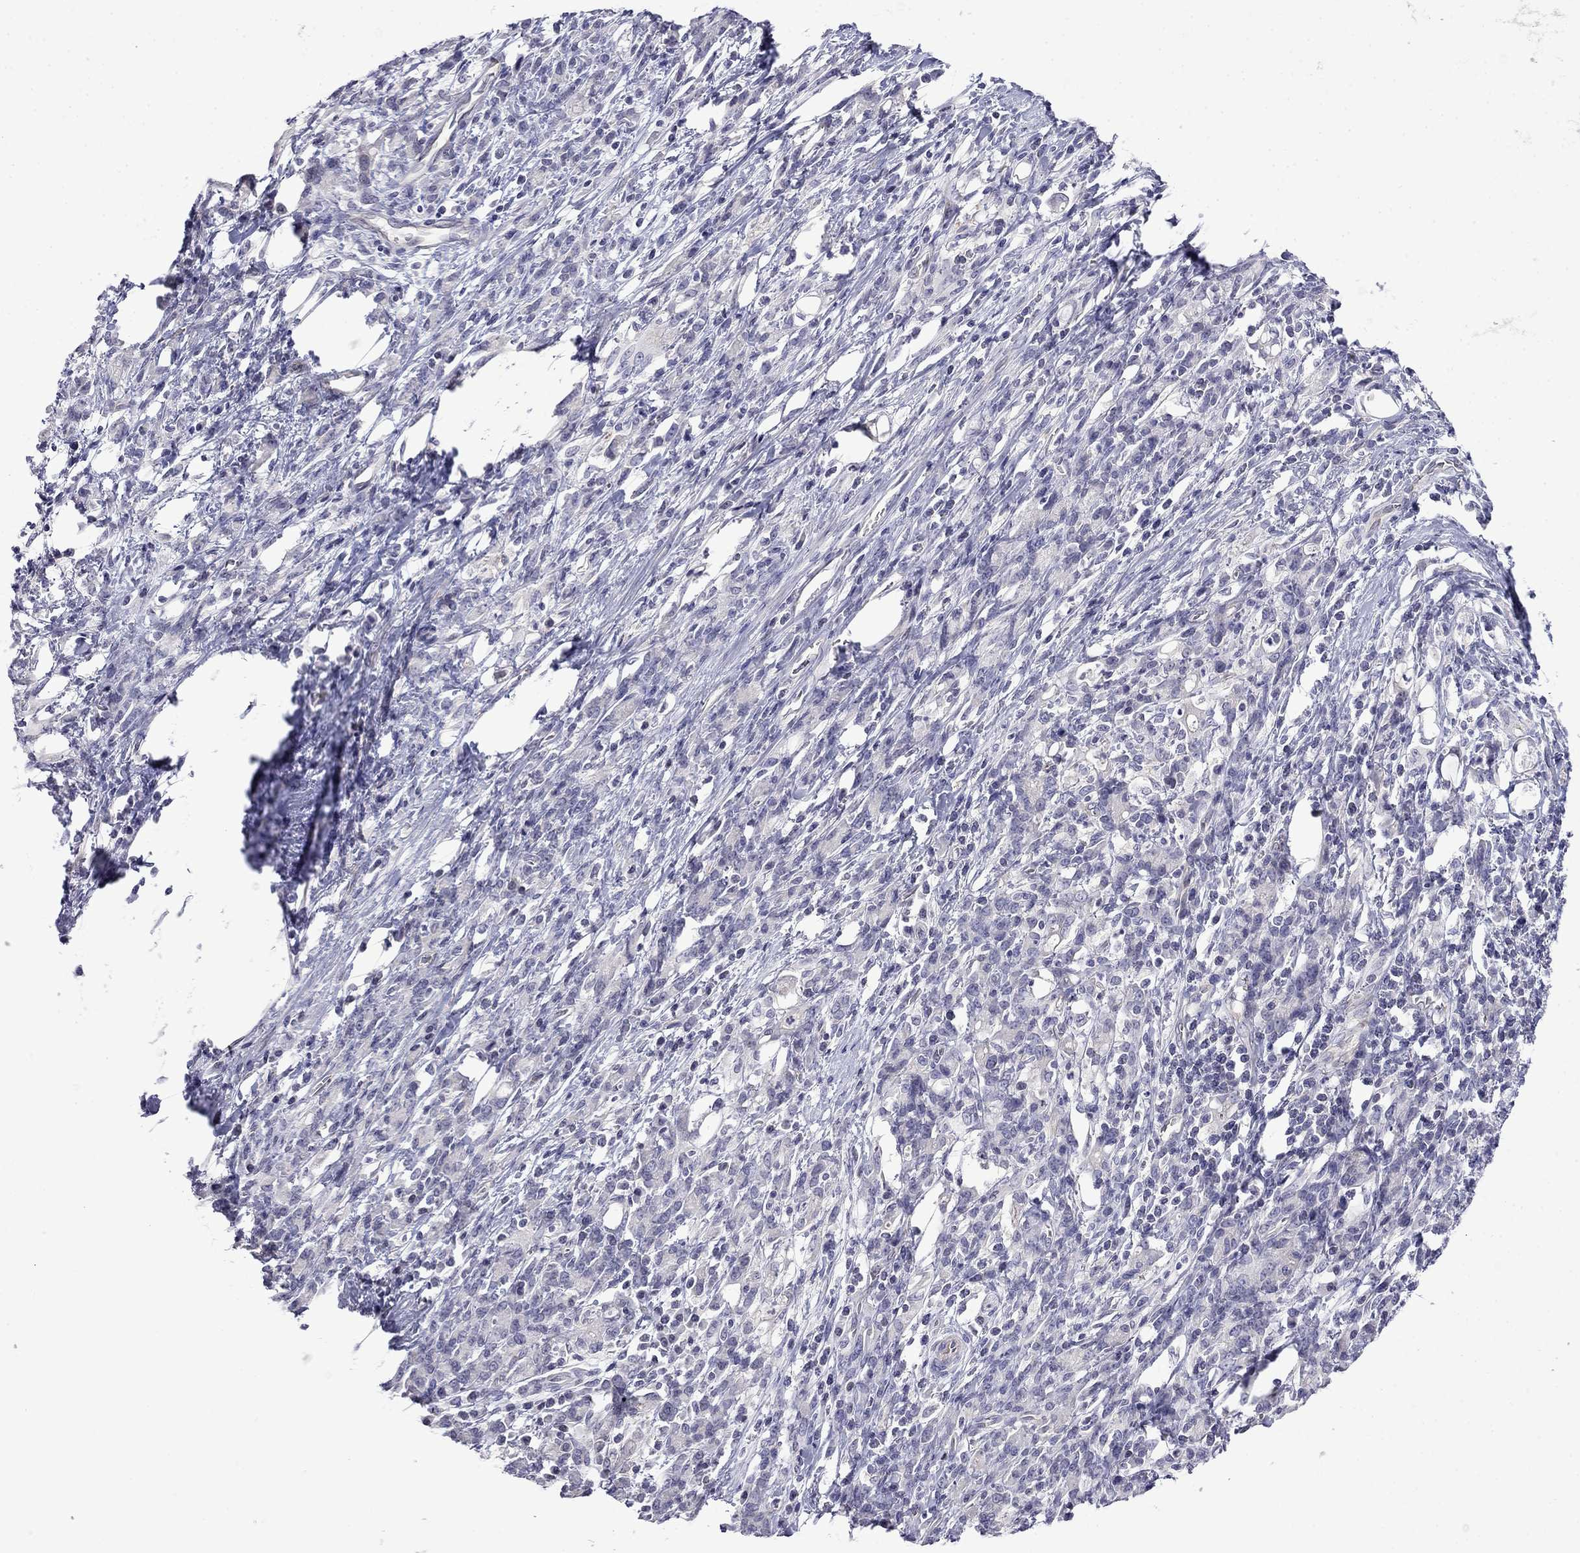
{"staining": {"intensity": "negative", "quantity": "none", "location": "none"}, "tissue": "stomach cancer", "cell_type": "Tumor cells", "image_type": "cancer", "snomed": [{"axis": "morphology", "description": "Adenocarcinoma, NOS"}, {"axis": "topography", "description": "Stomach"}], "caption": "This is an IHC image of stomach cancer (adenocarcinoma). There is no staining in tumor cells.", "gene": "PRR18", "patient": {"sex": "female", "age": 57}}